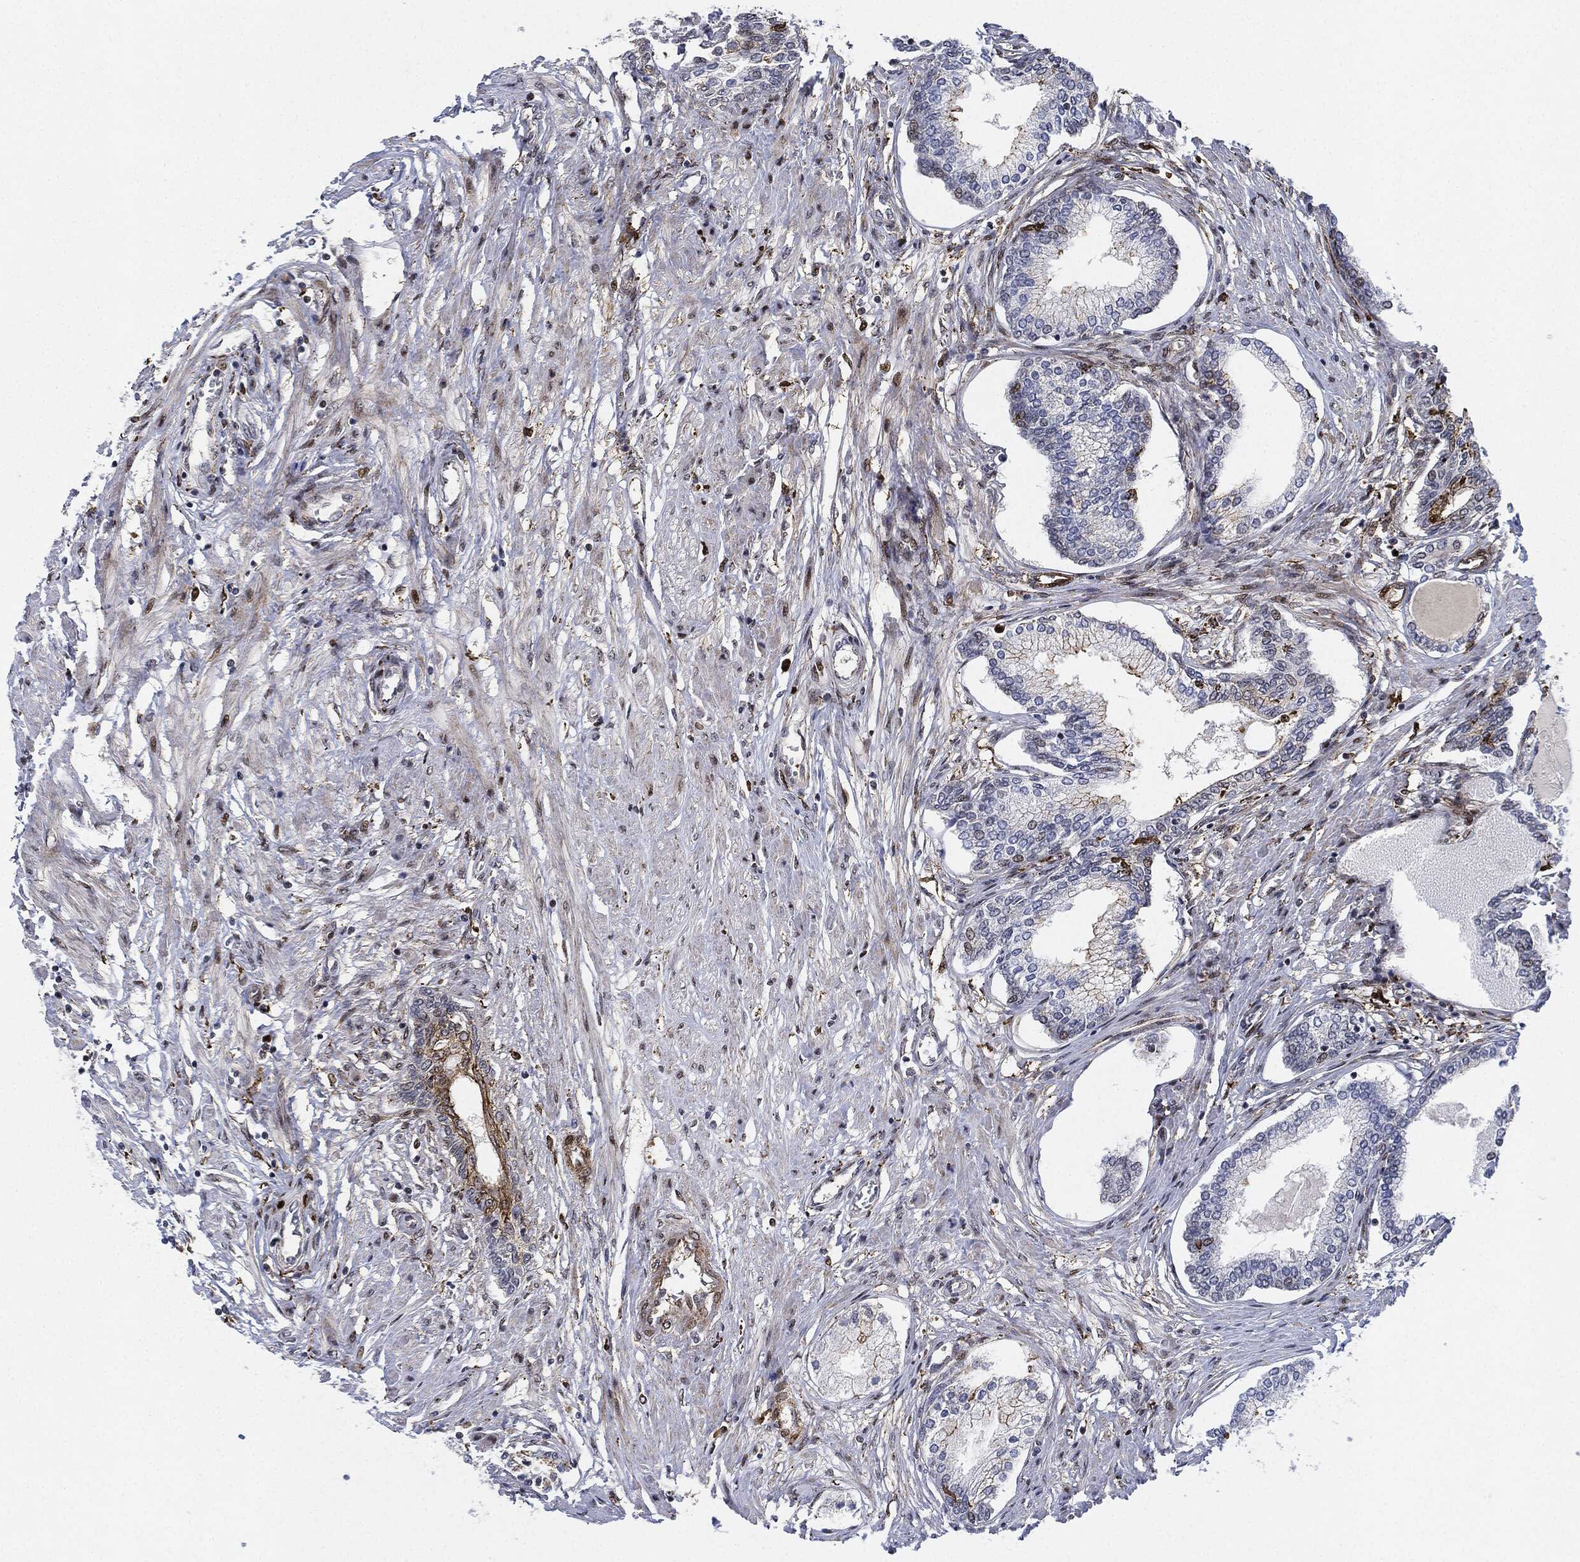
{"staining": {"intensity": "negative", "quantity": "none", "location": "none"}, "tissue": "prostate cancer", "cell_type": "Tumor cells", "image_type": "cancer", "snomed": [{"axis": "morphology", "description": "Adenocarcinoma, Low grade"}, {"axis": "topography", "description": "Prostate and seminal vesicle, NOS"}], "caption": "A high-resolution histopathology image shows IHC staining of adenocarcinoma (low-grade) (prostate), which shows no significant positivity in tumor cells.", "gene": "NANOS3", "patient": {"sex": "male", "age": 61}}